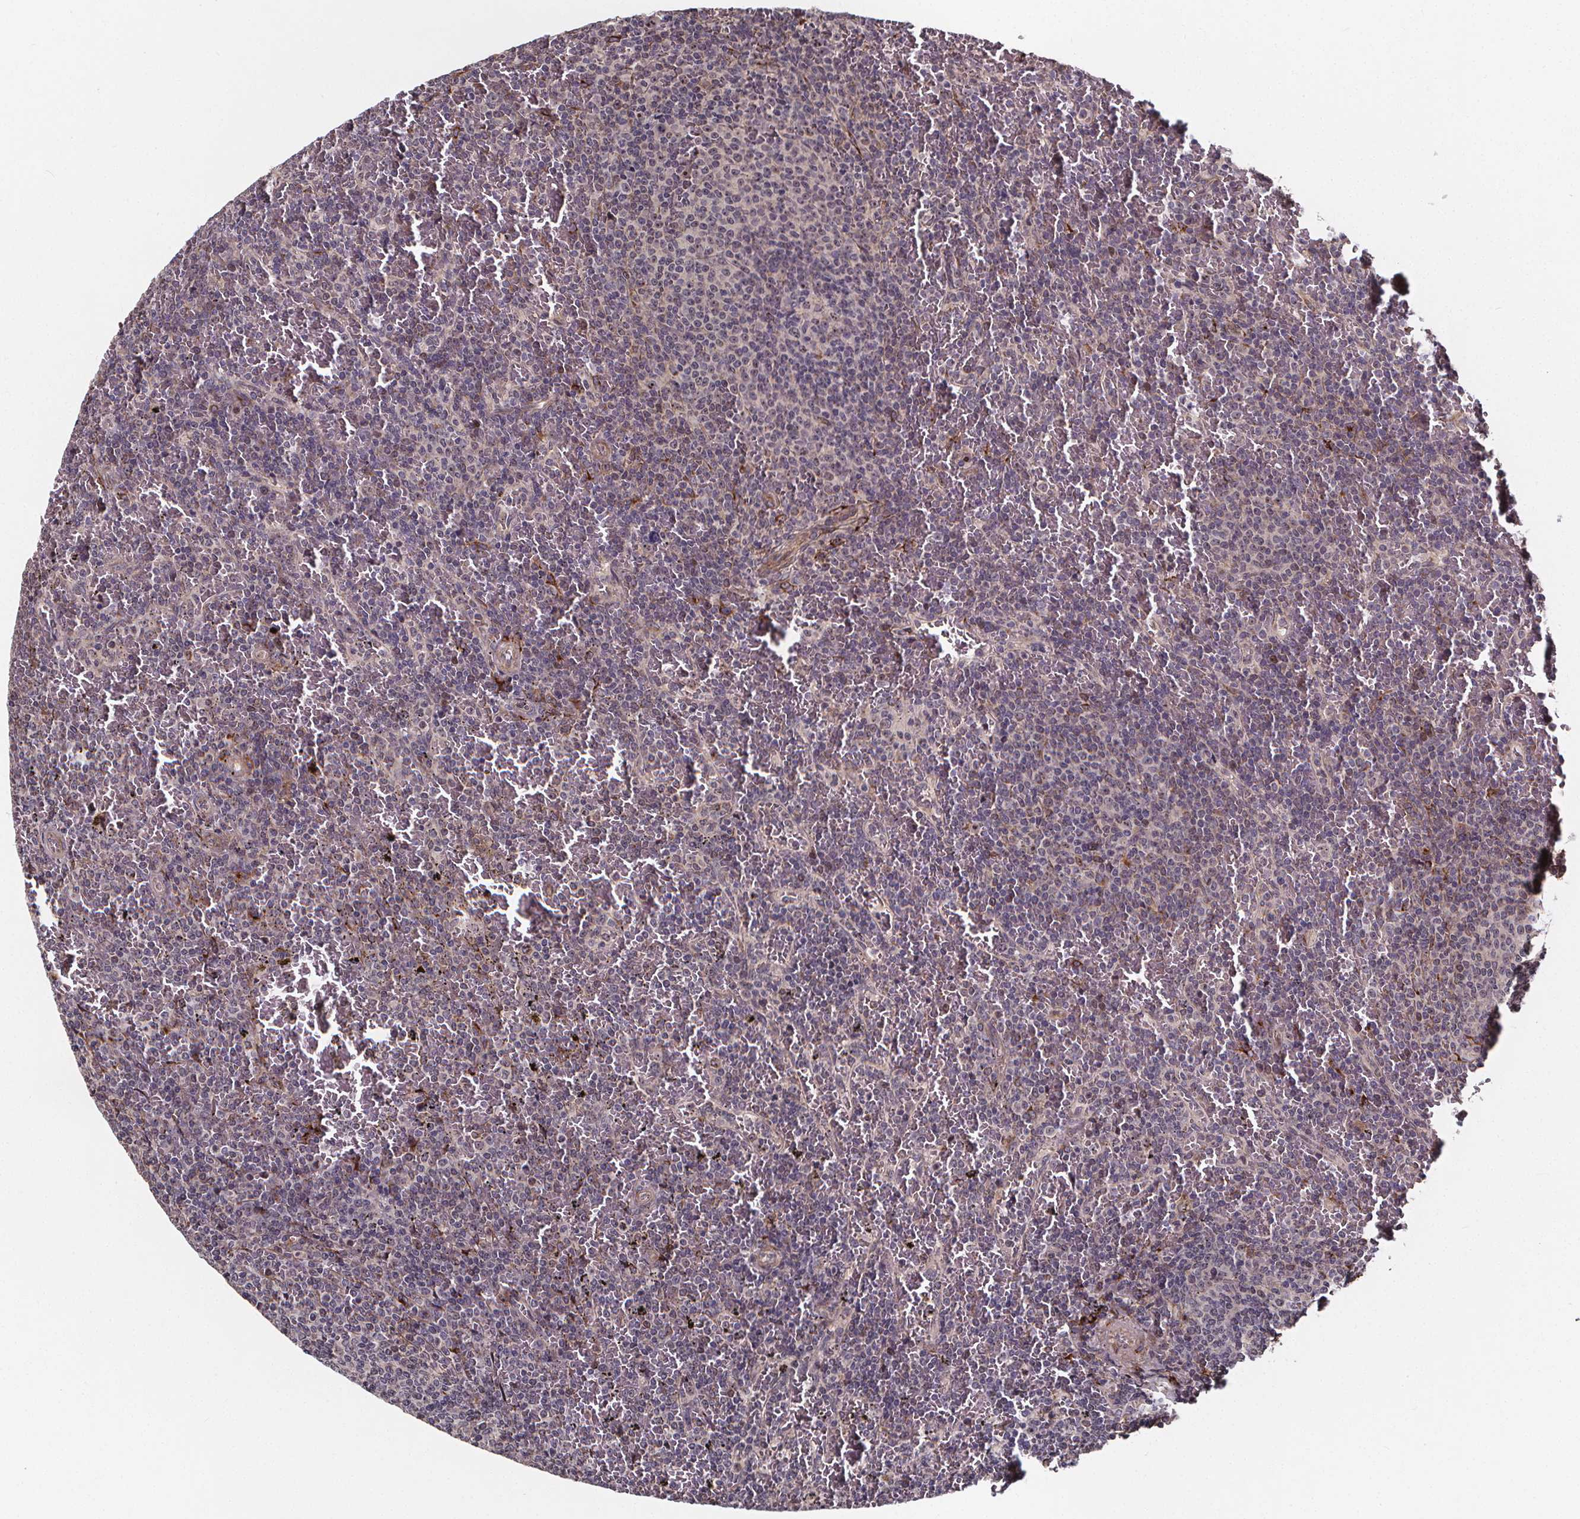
{"staining": {"intensity": "negative", "quantity": "none", "location": "none"}, "tissue": "lymphoma", "cell_type": "Tumor cells", "image_type": "cancer", "snomed": [{"axis": "morphology", "description": "Malignant lymphoma, non-Hodgkin's type, Low grade"}, {"axis": "topography", "description": "Spleen"}], "caption": "IHC photomicrograph of neoplastic tissue: lymphoma stained with DAB (3,3'-diaminobenzidine) exhibits no significant protein staining in tumor cells.", "gene": "AEBP1", "patient": {"sex": "female", "age": 77}}